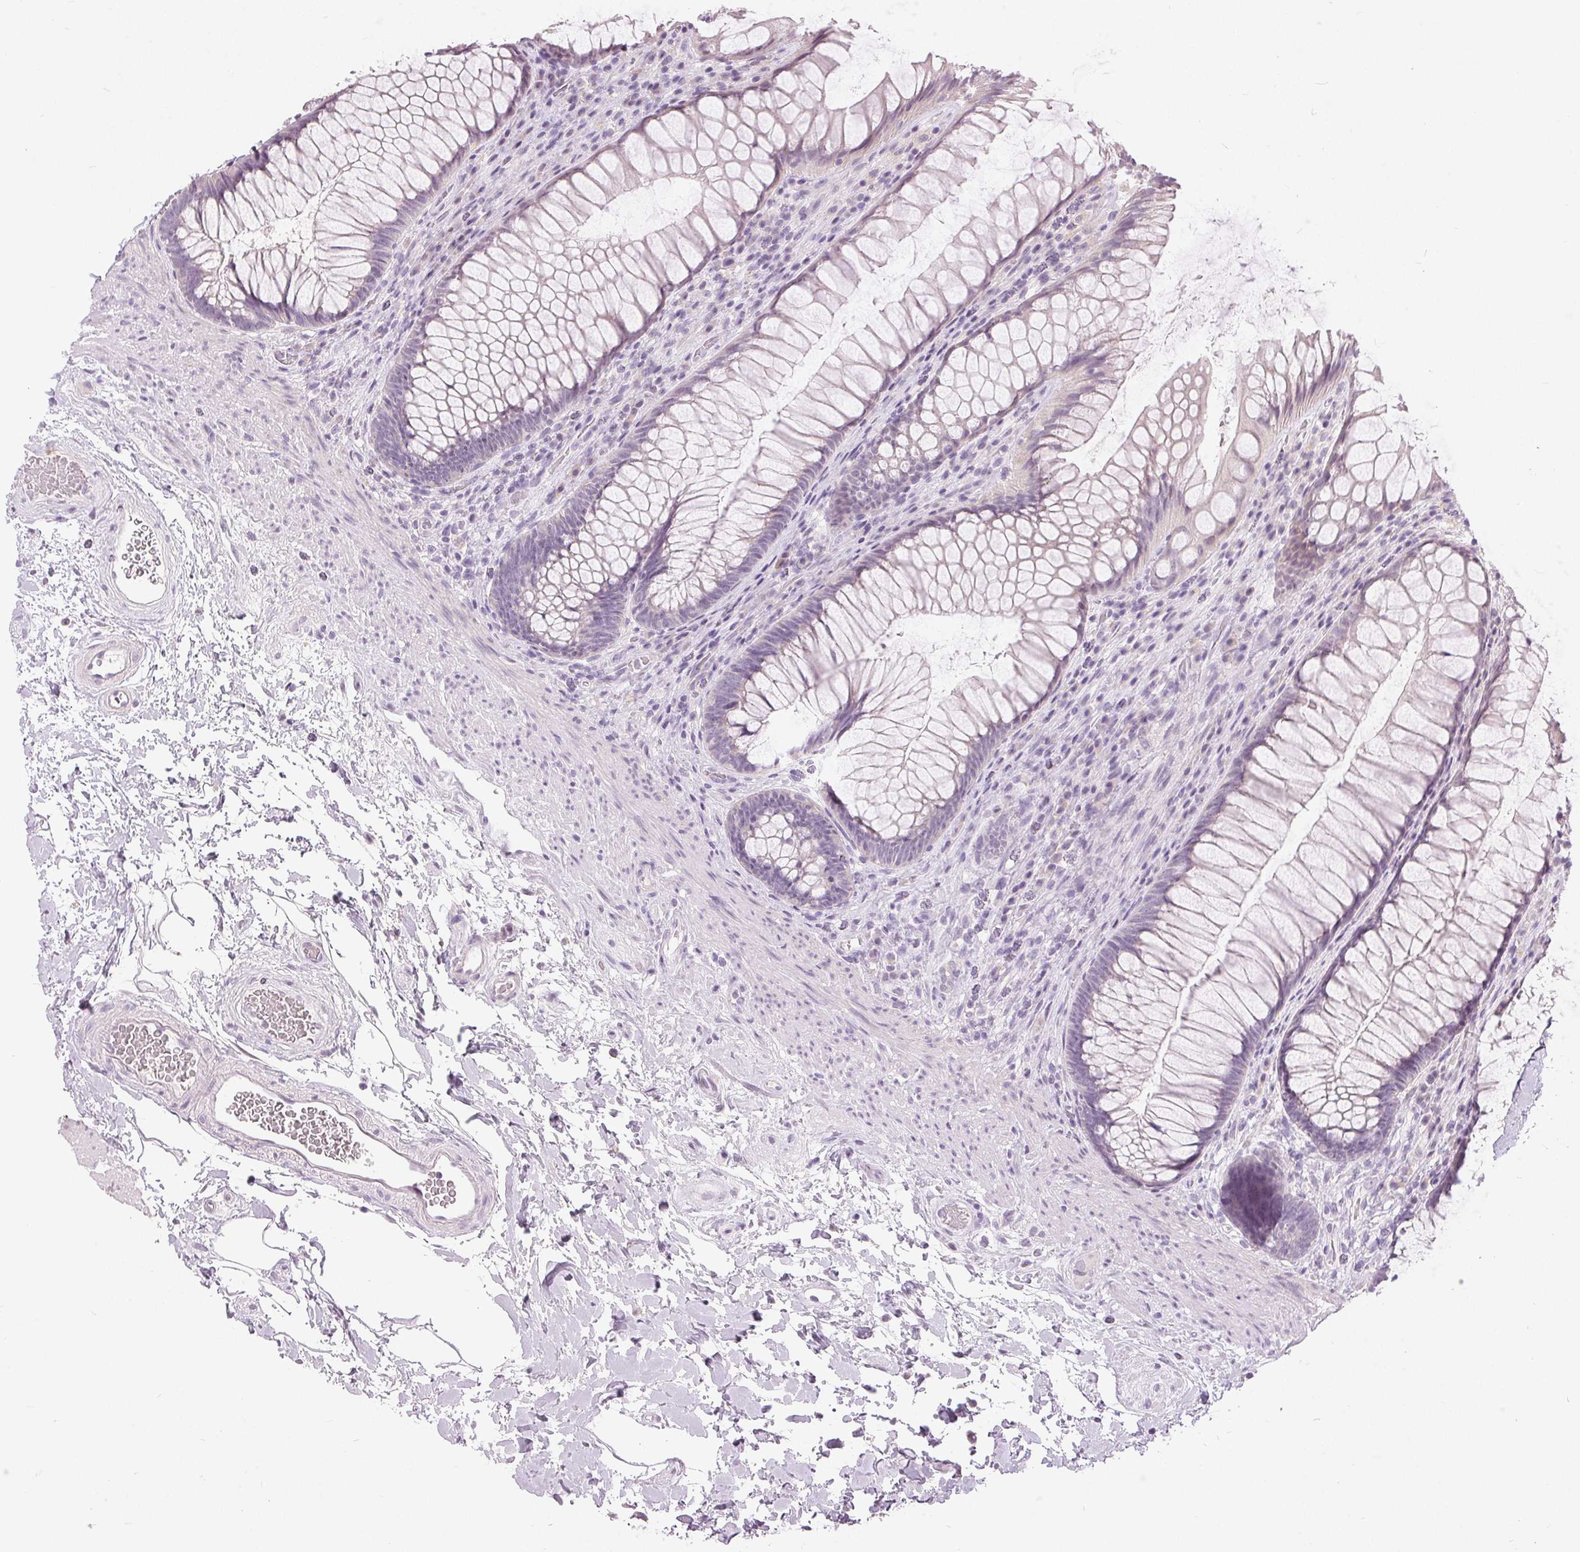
{"staining": {"intensity": "negative", "quantity": "none", "location": "none"}, "tissue": "rectum", "cell_type": "Glandular cells", "image_type": "normal", "snomed": [{"axis": "morphology", "description": "Normal tissue, NOS"}, {"axis": "topography", "description": "Smooth muscle"}, {"axis": "topography", "description": "Rectum"}], "caption": "IHC of benign human rectum reveals no expression in glandular cells.", "gene": "DSG3", "patient": {"sex": "male", "age": 53}}